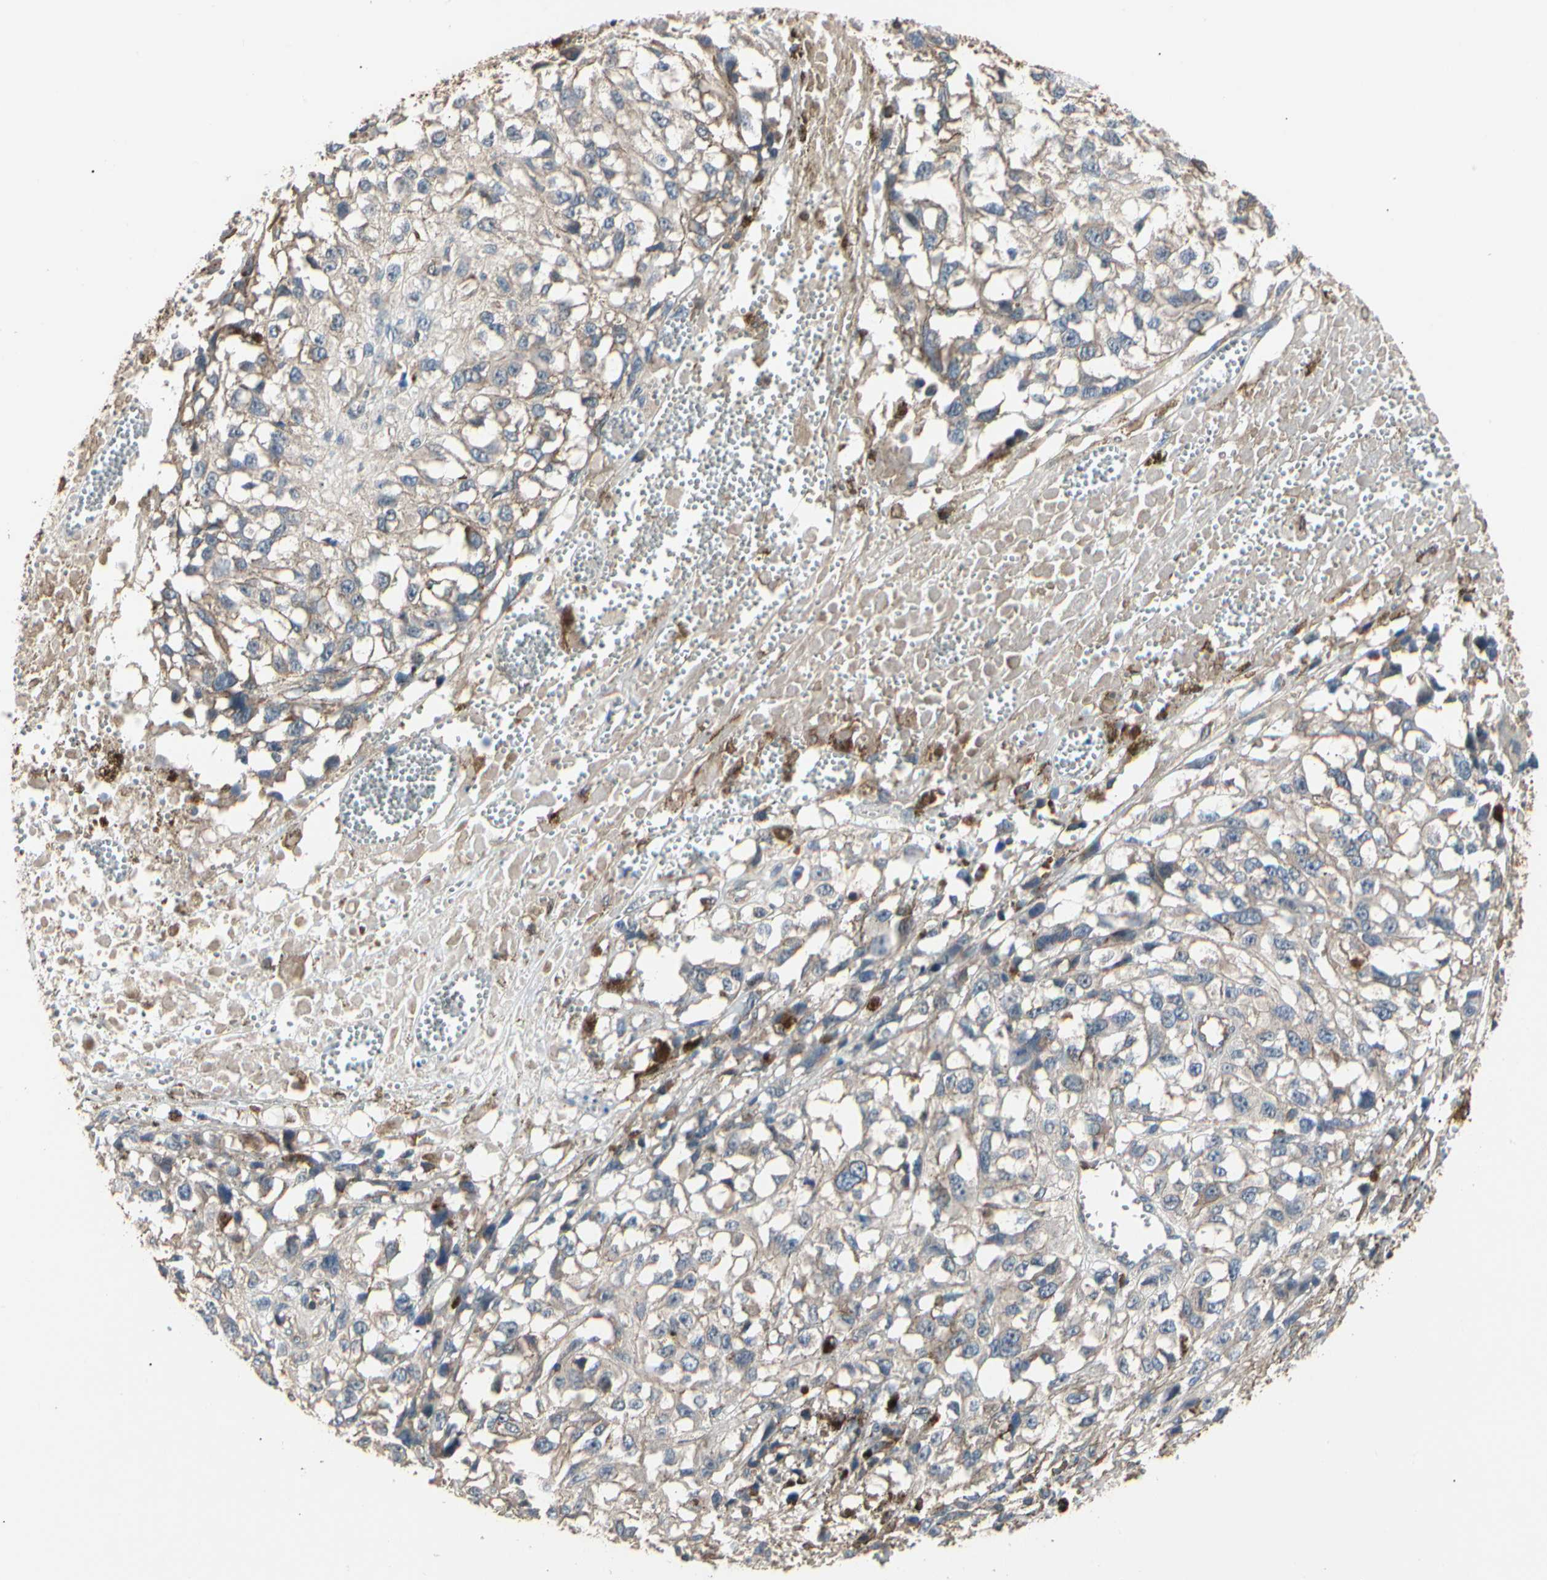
{"staining": {"intensity": "weak", "quantity": "25%-75%", "location": "cytoplasmic/membranous"}, "tissue": "melanoma", "cell_type": "Tumor cells", "image_type": "cancer", "snomed": [{"axis": "morphology", "description": "Malignant melanoma, Metastatic site"}, {"axis": "topography", "description": "Lymph node"}], "caption": "Immunohistochemical staining of human melanoma displays low levels of weak cytoplasmic/membranous protein expression in about 25%-75% of tumor cells.", "gene": "MAPK13", "patient": {"sex": "male", "age": 59}}